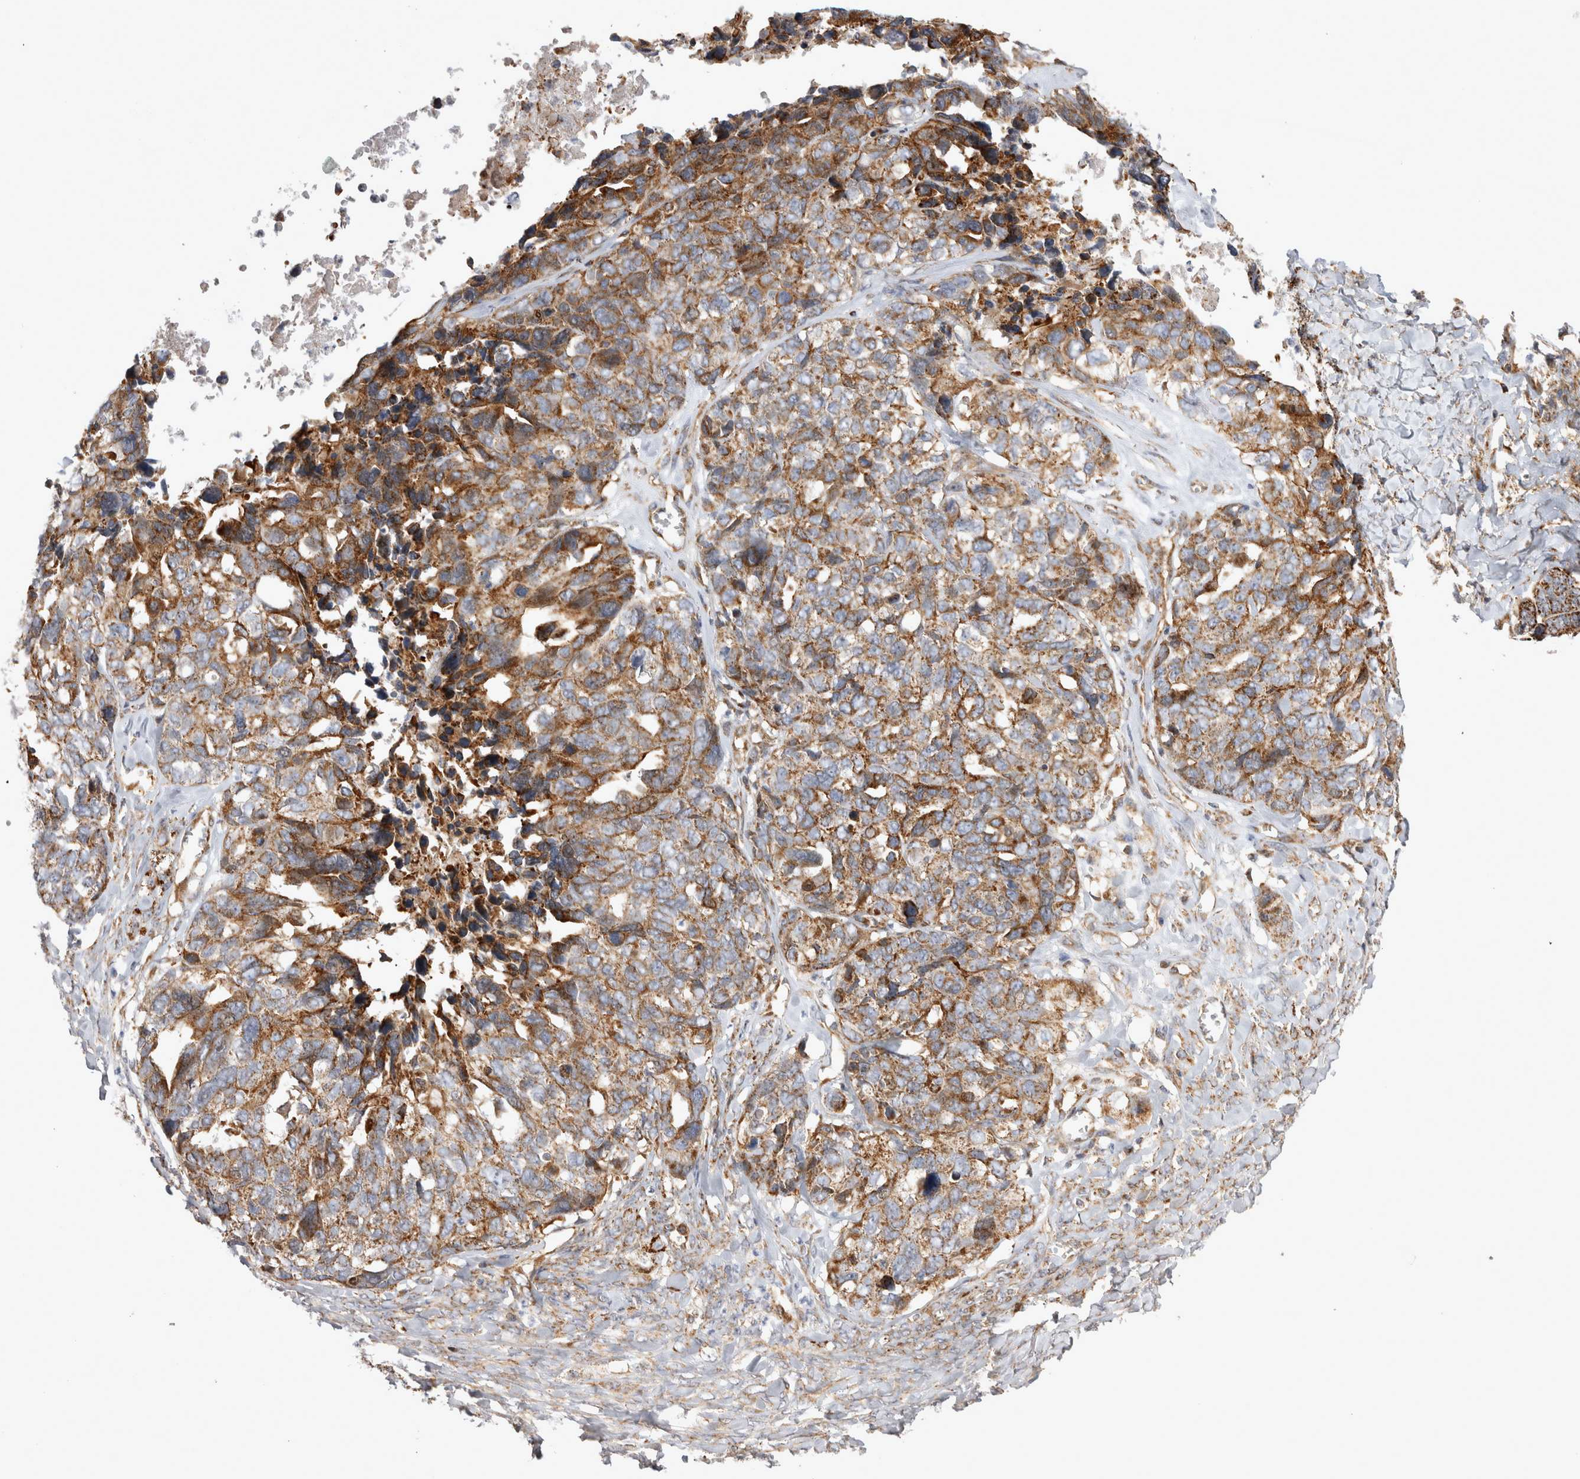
{"staining": {"intensity": "moderate", "quantity": ">75%", "location": "cytoplasmic/membranous"}, "tissue": "ovarian cancer", "cell_type": "Tumor cells", "image_type": "cancer", "snomed": [{"axis": "morphology", "description": "Cystadenocarcinoma, serous, NOS"}, {"axis": "topography", "description": "Ovary"}], "caption": "Immunohistochemistry (IHC) staining of serous cystadenocarcinoma (ovarian), which exhibits medium levels of moderate cytoplasmic/membranous staining in about >75% of tumor cells indicating moderate cytoplasmic/membranous protein positivity. The staining was performed using DAB (3,3'-diaminobenzidine) (brown) for protein detection and nuclei were counterstained in hematoxylin (blue).", "gene": "TSPOAP1", "patient": {"sex": "female", "age": 79}}